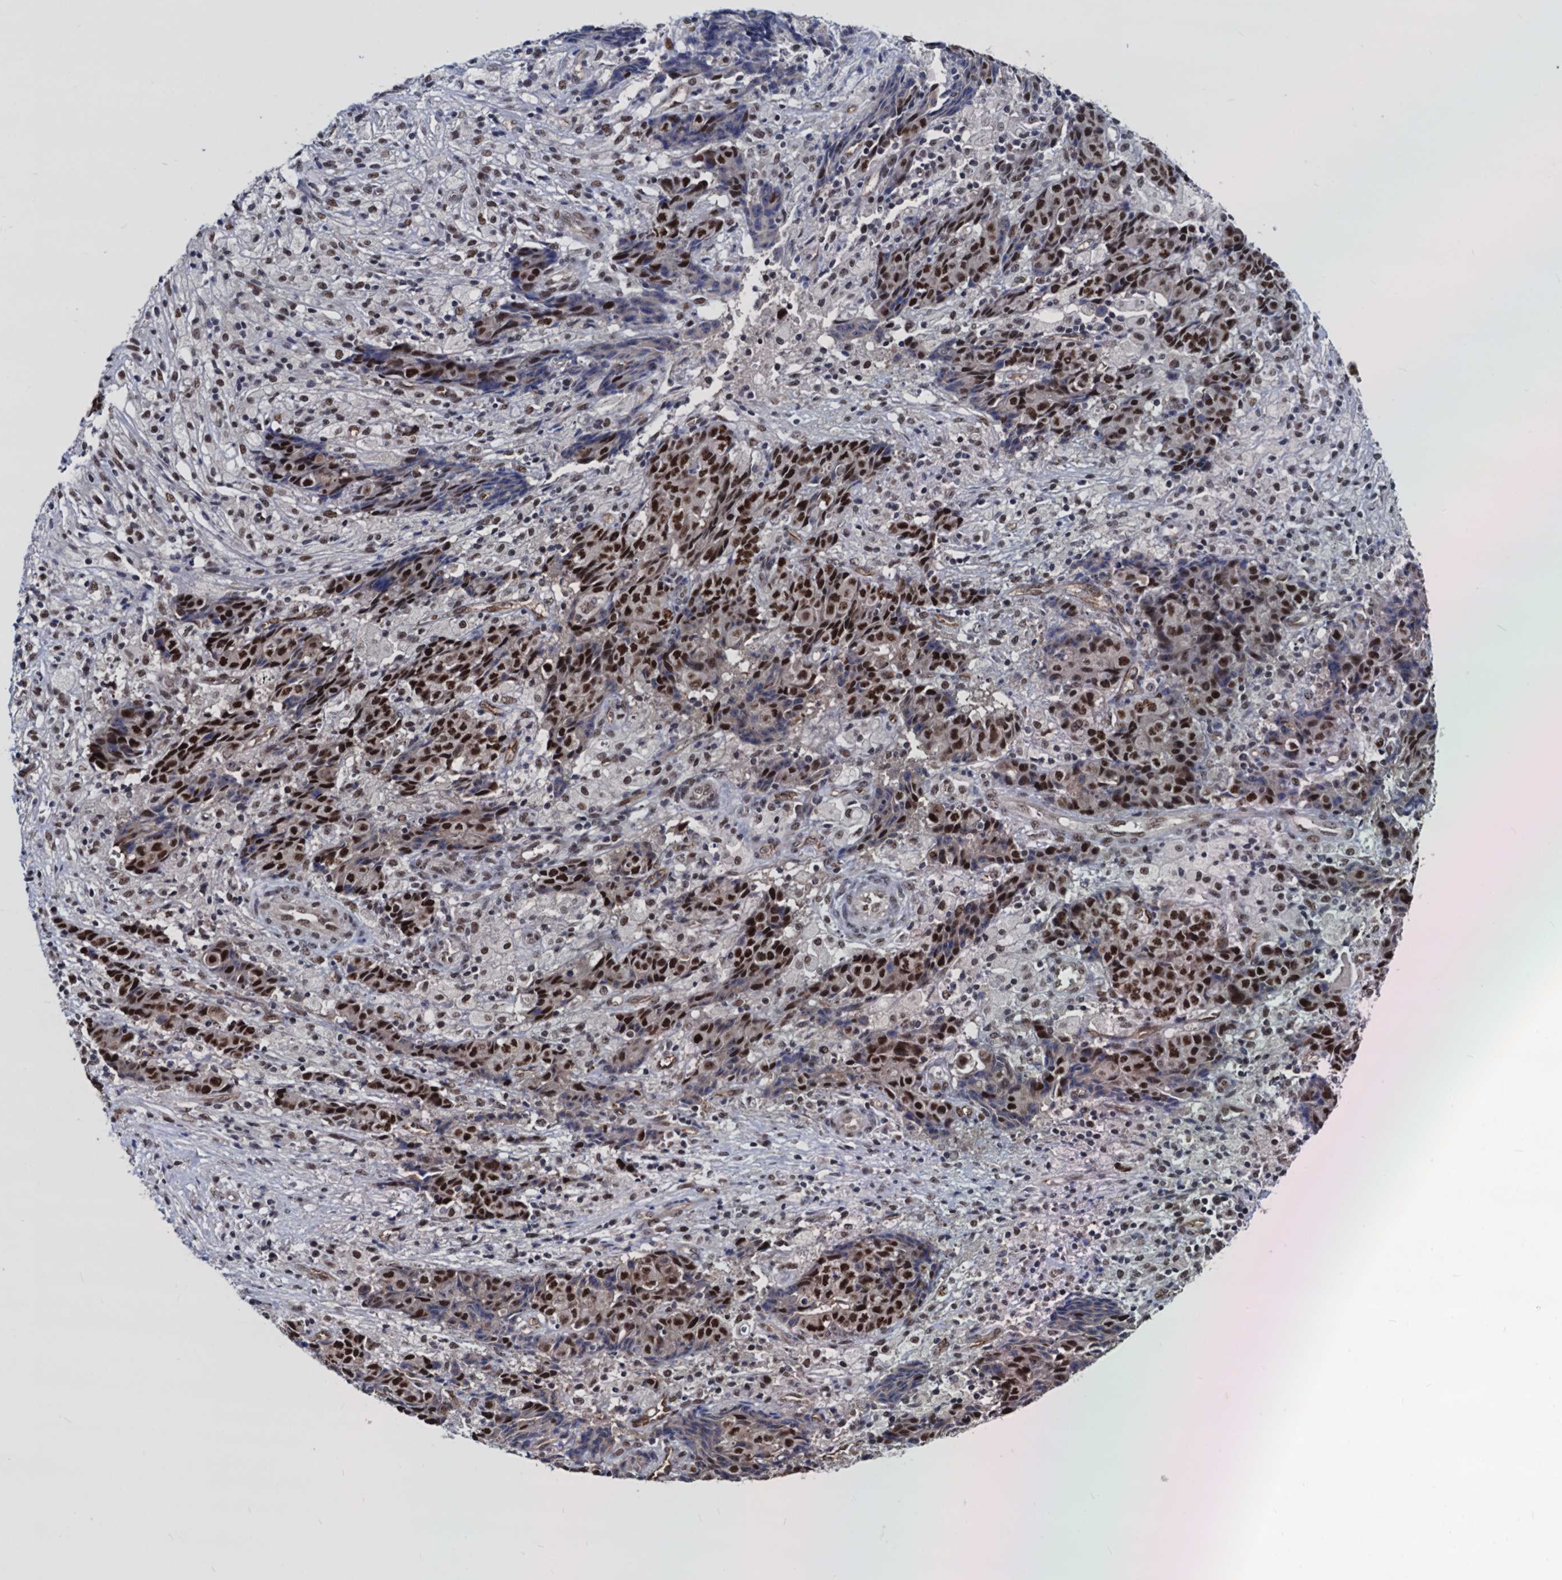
{"staining": {"intensity": "strong", "quantity": ">75%", "location": "nuclear"}, "tissue": "ovarian cancer", "cell_type": "Tumor cells", "image_type": "cancer", "snomed": [{"axis": "morphology", "description": "Carcinoma, endometroid"}, {"axis": "topography", "description": "Ovary"}], "caption": "Protein staining shows strong nuclear staining in about >75% of tumor cells in ovarian endometroid carcinoma.", "gene": "GALNT11", "patient": {"sex": "female", "age": 42}}